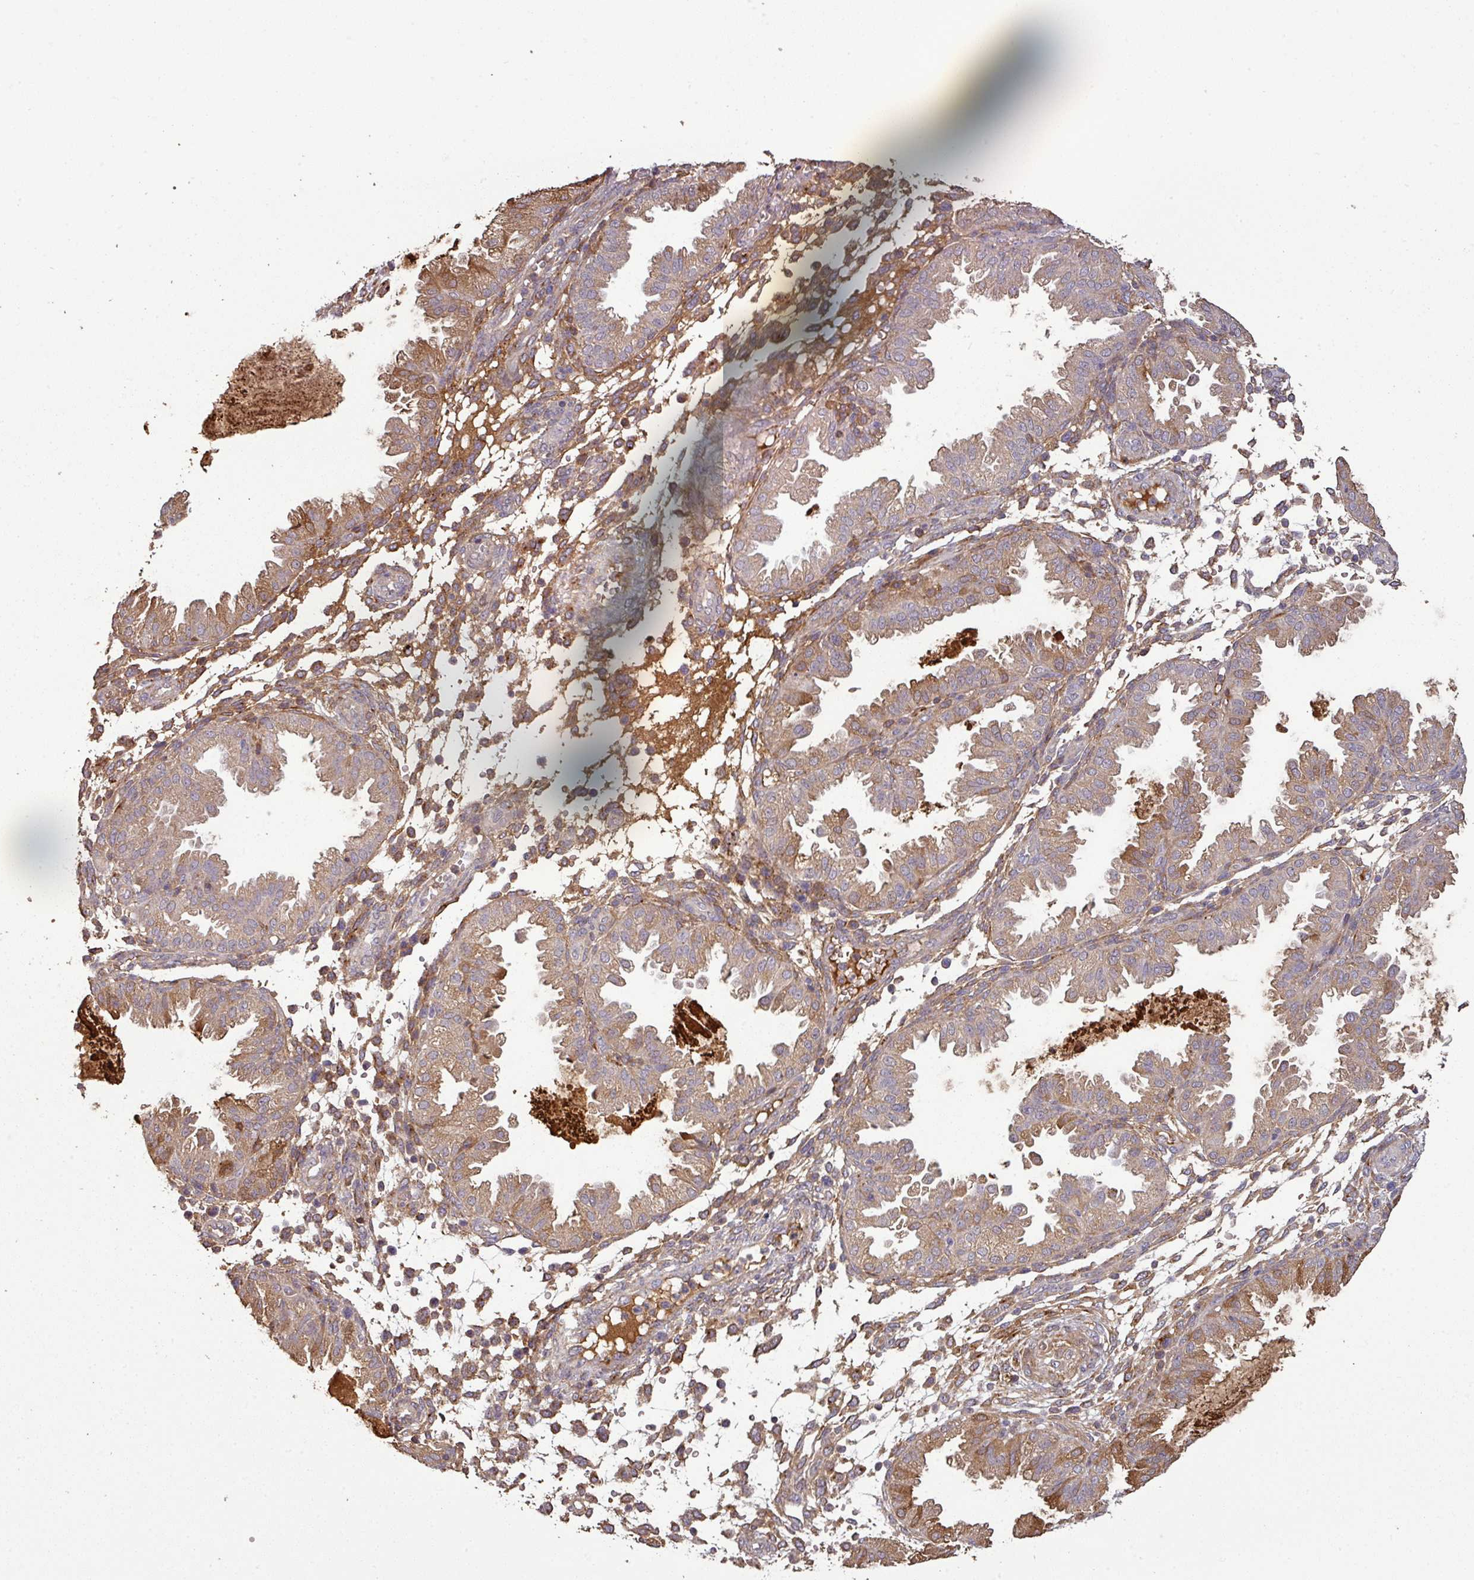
{"staining": {"intensity": "moderate", "quantity": "25%-75%", "location": "cytoplasmic/membranous"}, "tissue": "endometrium", "cell_type": "Cells in endometrial stroma", "image_type": "normal", "snomed": [{"axis": "morphology", "description": "Normal tissue, NOS"}, {"axis": "topography", "description": "Endometrium"}], "caption": "This micrograph displays normal endometrium stained with IHC to label a protein in brown. The cytoplasmic/membranous of cells in endometrial stroma show moderate positivity for the protein. Nuclei are counter-stained blue.", "gene": "ISLR", "patient": {"sex": "female", "age": 33}}